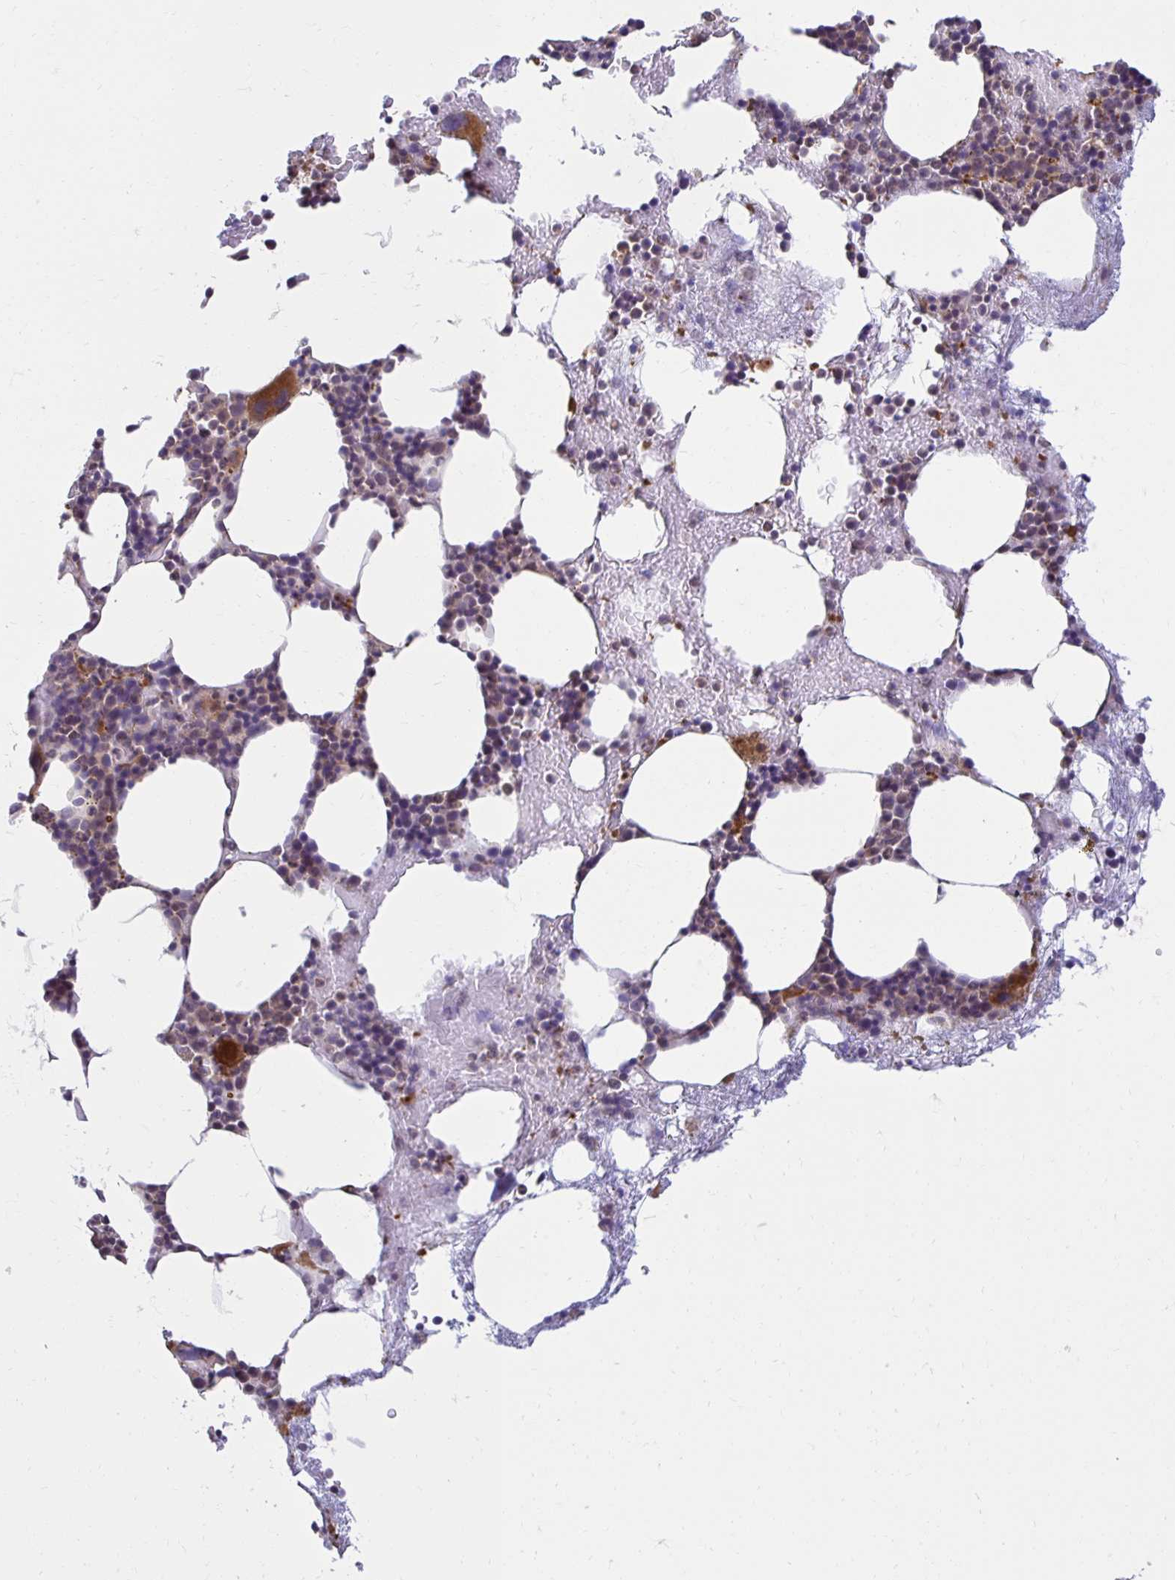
{"staining": {"intensity": "moderate", "quantity": "<25%", "location": "cytoplasmic/membranous"}, "tissue": "bone marrow", "cell_type": "Hematopoietic cells", "image_type": "normal", "snomed": [{"axis": "morphology", "description": "Normal tissue, NOS"}, {"axis": "topography", "description": "Bone marrow"}], "caption": "Protein staining reveals moderate cytoplasmic/membranous staining in approximately <25% of hematopoietic cells in normal bone marrow. (brown staining indicates protein expression, while blue staining denotes nuclei).", "gene": "MIEN1", "patient": {"sex": "female", "age": 62}}